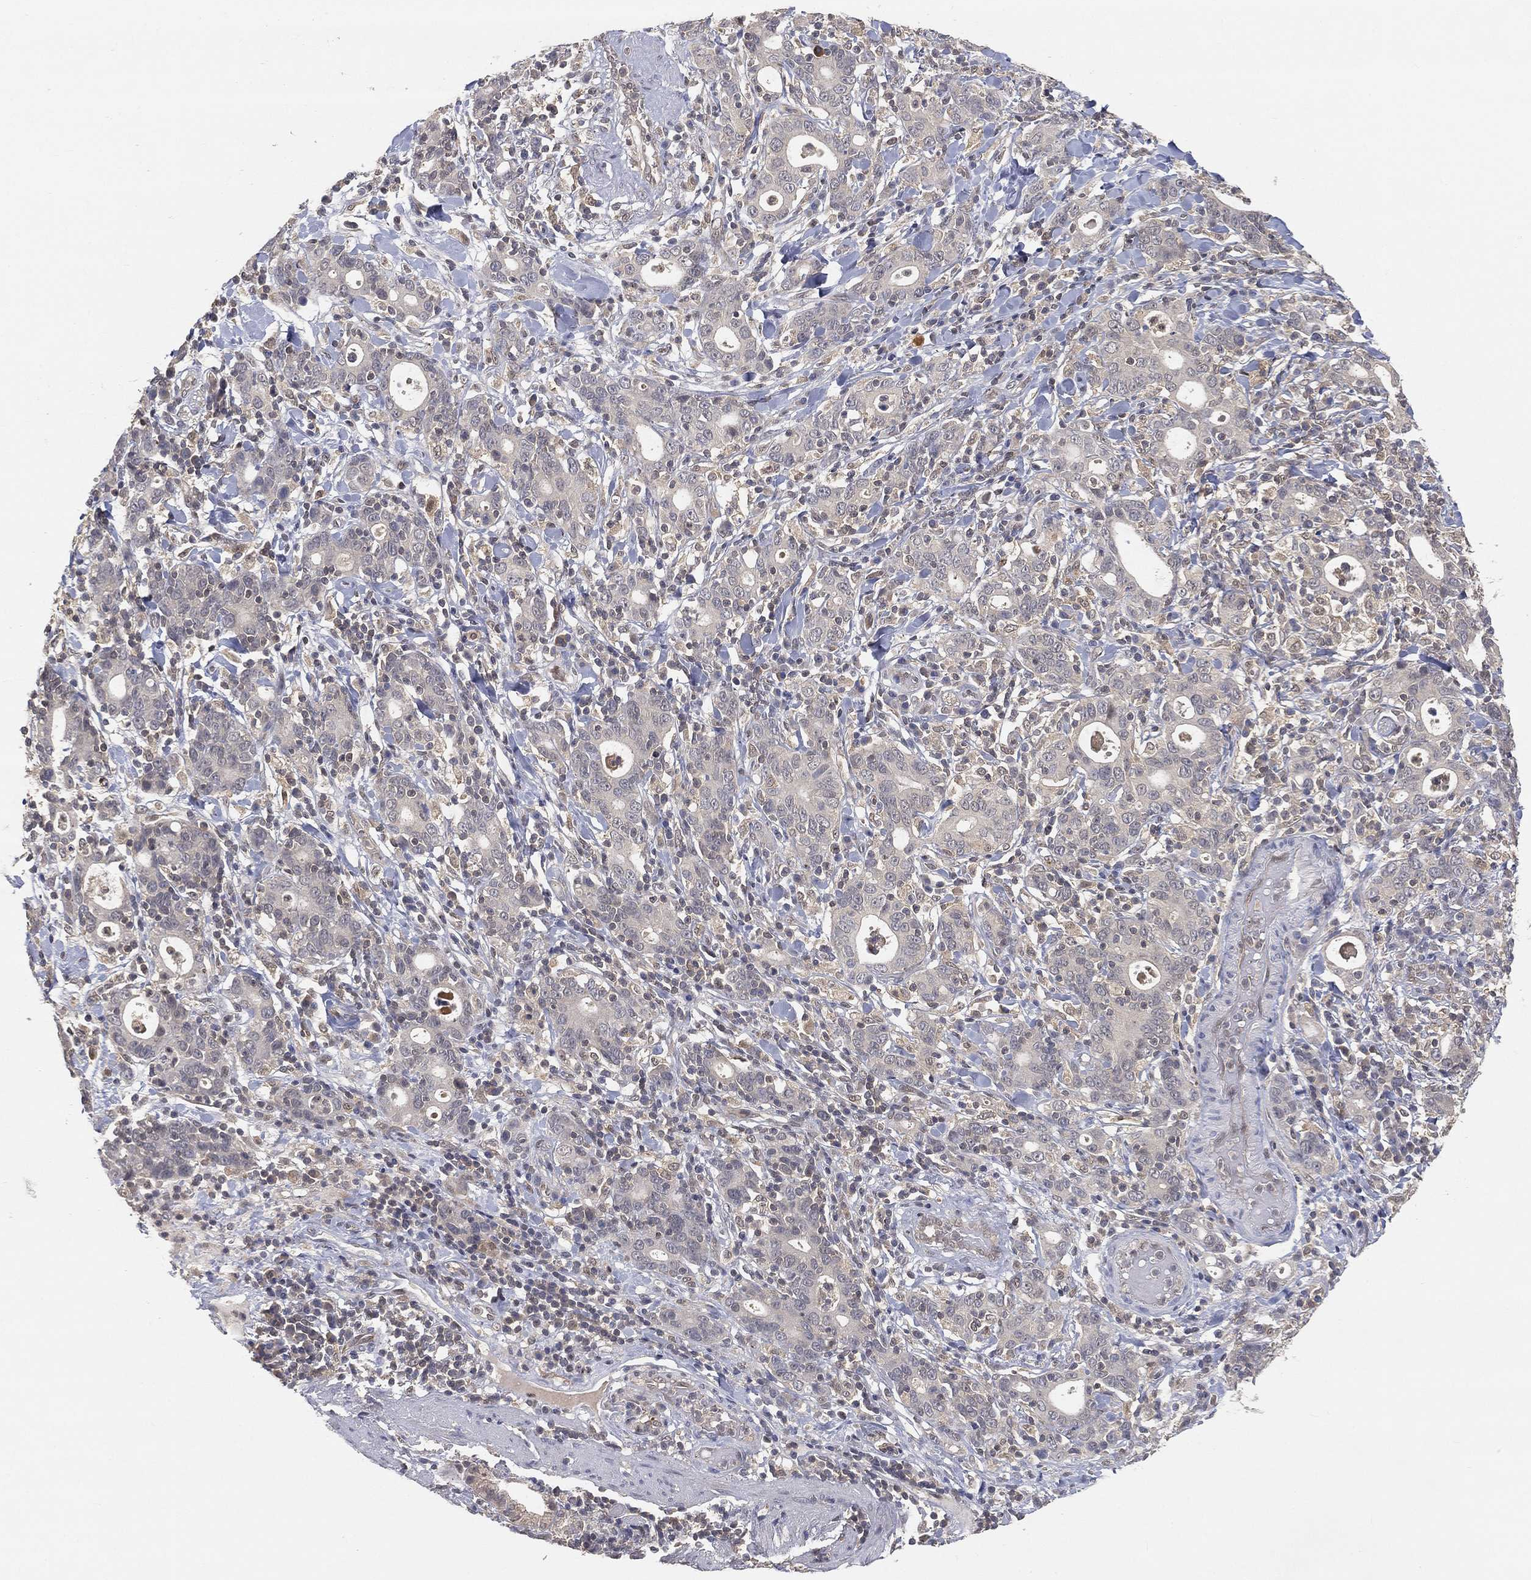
{"staining": {"intensity": "negative", "quantity": "none", "location": "none"}, "tissue": "stomach cancer", "cell_type": "Tumor cells", "image_type": "cancer", "snomed": [{"axis": "morphology", "description": "Adenocarcinoma, NOS"}, {"axis": "topography", "description": "Stomach"}], "caption": "Tumor cells show no significant positivity in stomach cancer.", "gene": "MAPK1", "patient": {"sex": "male", "age": 79}}